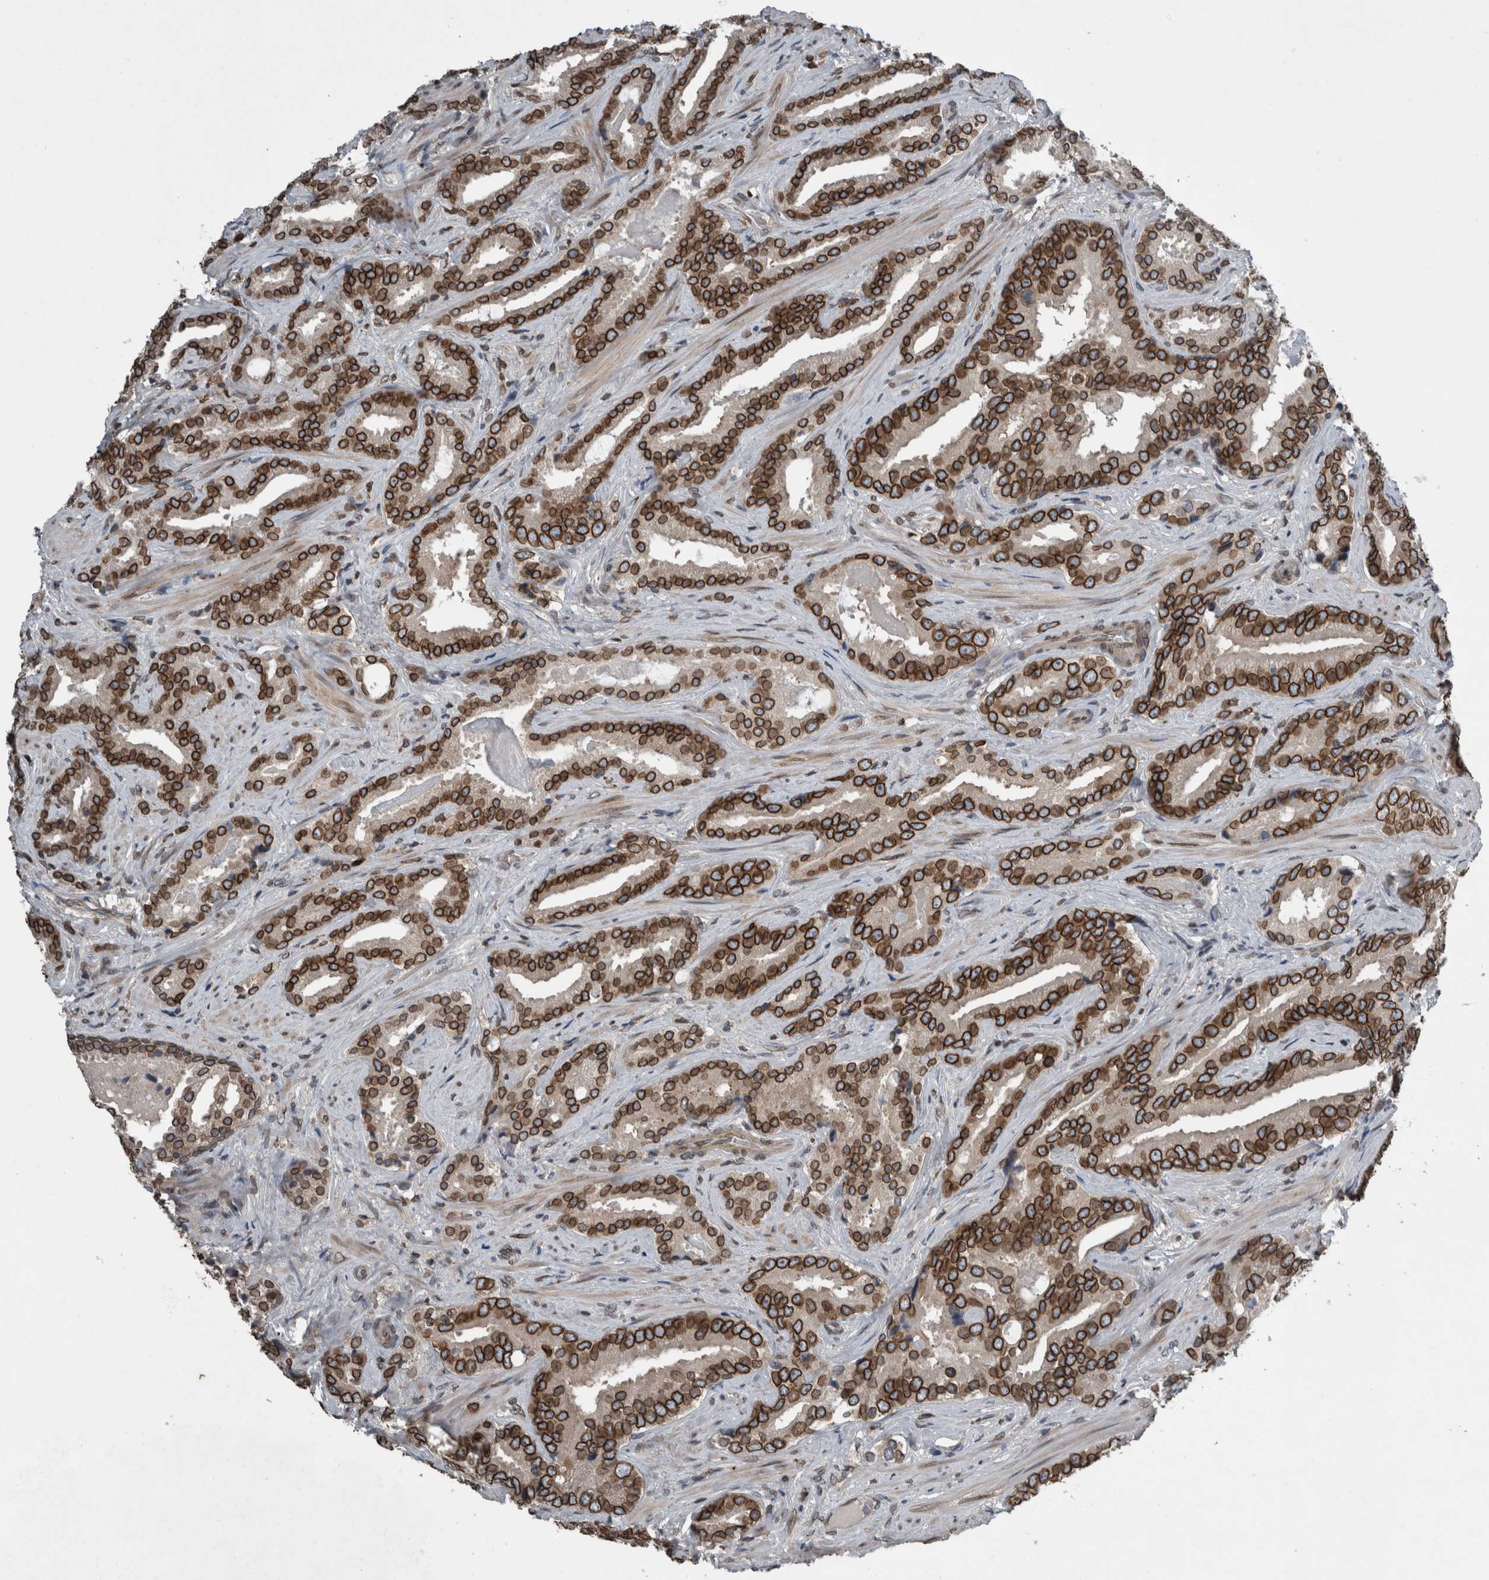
{"staining": {"intensity": "strong", "quantity": ">75%", "location": "cytoplasmic/membranous,nuclear"}, "tissue": "prostate cancer", "cell_type": "Tumor cells", "image_type": "cancer", "snomed": [{"axis": "morphology", "description": "Adenocarcinoma, Low grade"}, {"axis": "topography", "description": "Prostate"}], "caption": "High-magnification brightfield microscopy of prostate adenocarcinoma (low-grade) stained with DAB (brown) and counterstained with hematoxylin (blue). tumor cells exhibit strong cytoplasmic/membranous and nuclear expression is identified in approximately>75% of cells.", "gene": "RANBP2", "patient": {"sex": "male", "age": 67}}